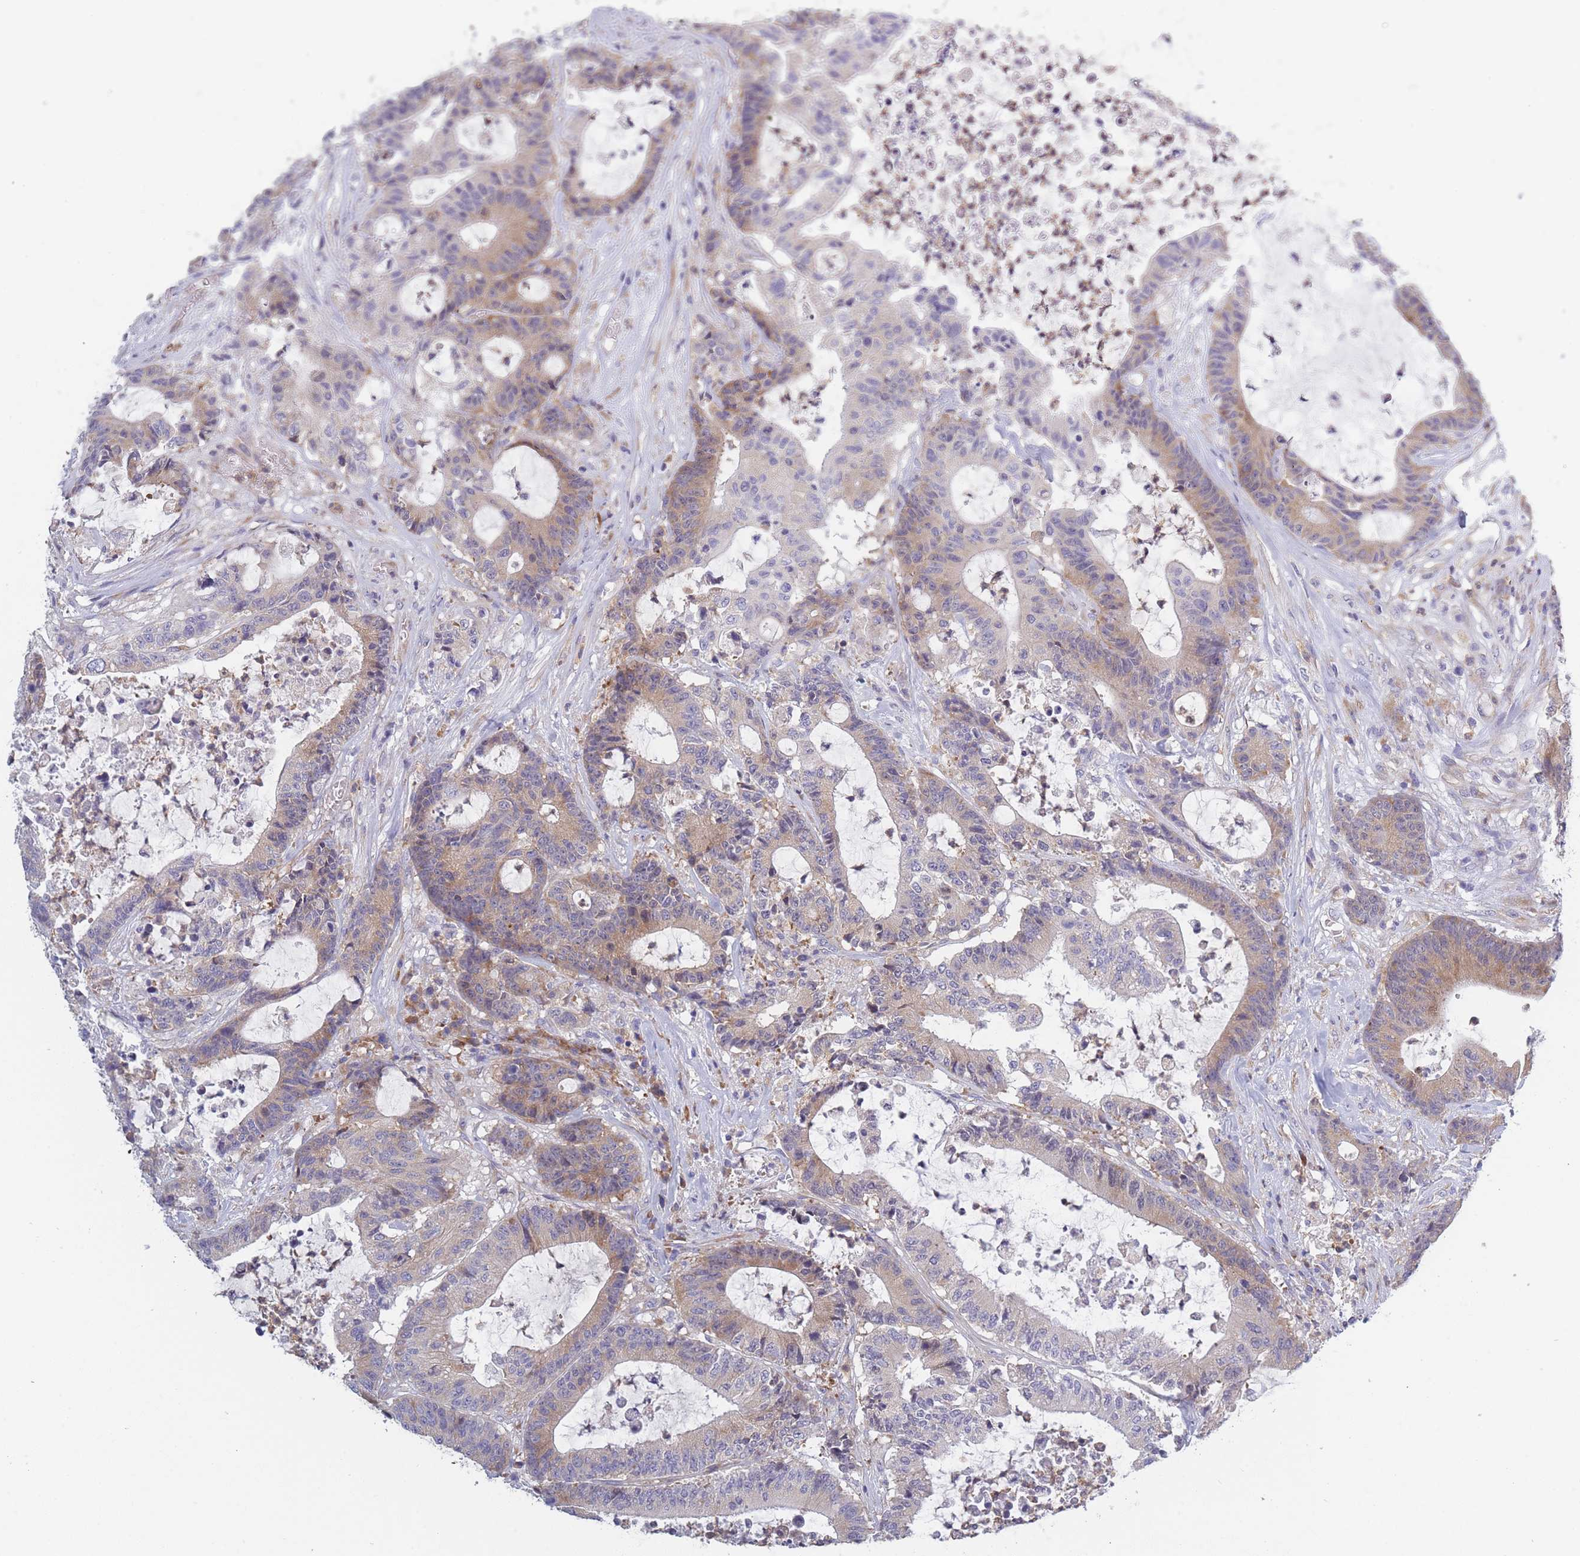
{"staining": {"intensity": "moderate", "quantity": ">75%", "location": "cytoplasmic/membranous"}, "tissue": "colorectal cancer", "cell_type": "Tumor cells", "image_type": "cancer", "snomed": [{"axis": "morphology", "description": "Adenocarcinoma, NOS"}, {"axis": "topography", "description": "Colon"}], "caption": "Adenocarcinoma (colorectal) tissue shows moderate cytoplasmic/membranous staining in about >75% of tumor cells", "gene": "NDUFAF6", "patient": {"sex": "female", "age": 84}}